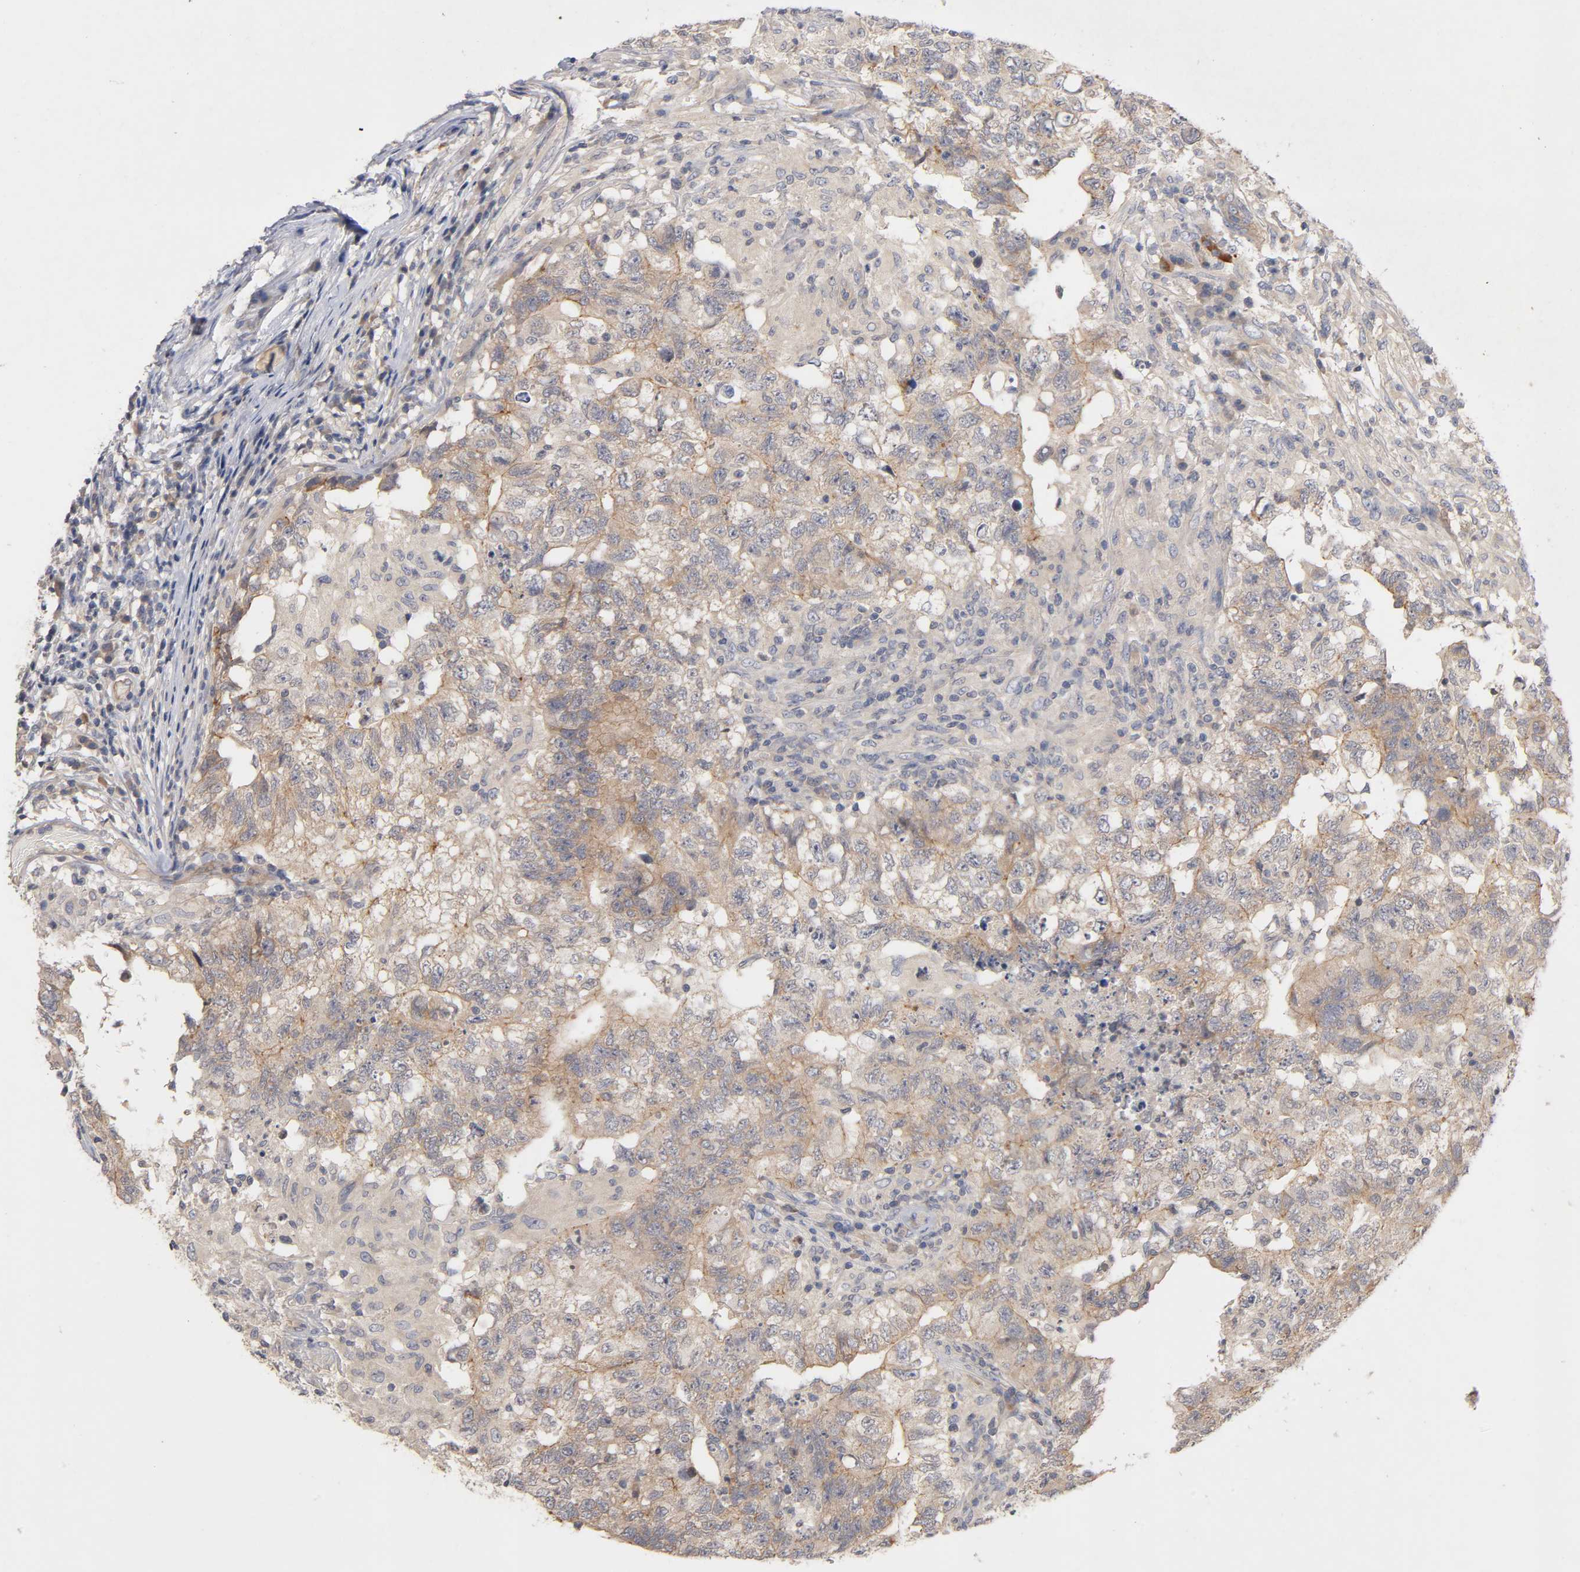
{"staining": {"intensity": "moderate", "quantity": ">75%", "location": "cytoplasmic/membranous"}, "tissue": "testis cancer", "cell_type": "Tumor cells", "image_type": "cancer", "snomed": [{"axis": "morphology", "description": "Carcinoma, Embryonal, NOS"}, {"axis": "topography", "description": "Testis"}], "caption": "Testis embryonal carcinoma stained for a protein exhibits moderate cytoplasmic/membranous positivity in tumor cells.", "gene": "PDZD11", "patient": {"sex": "male", "age": 21}}